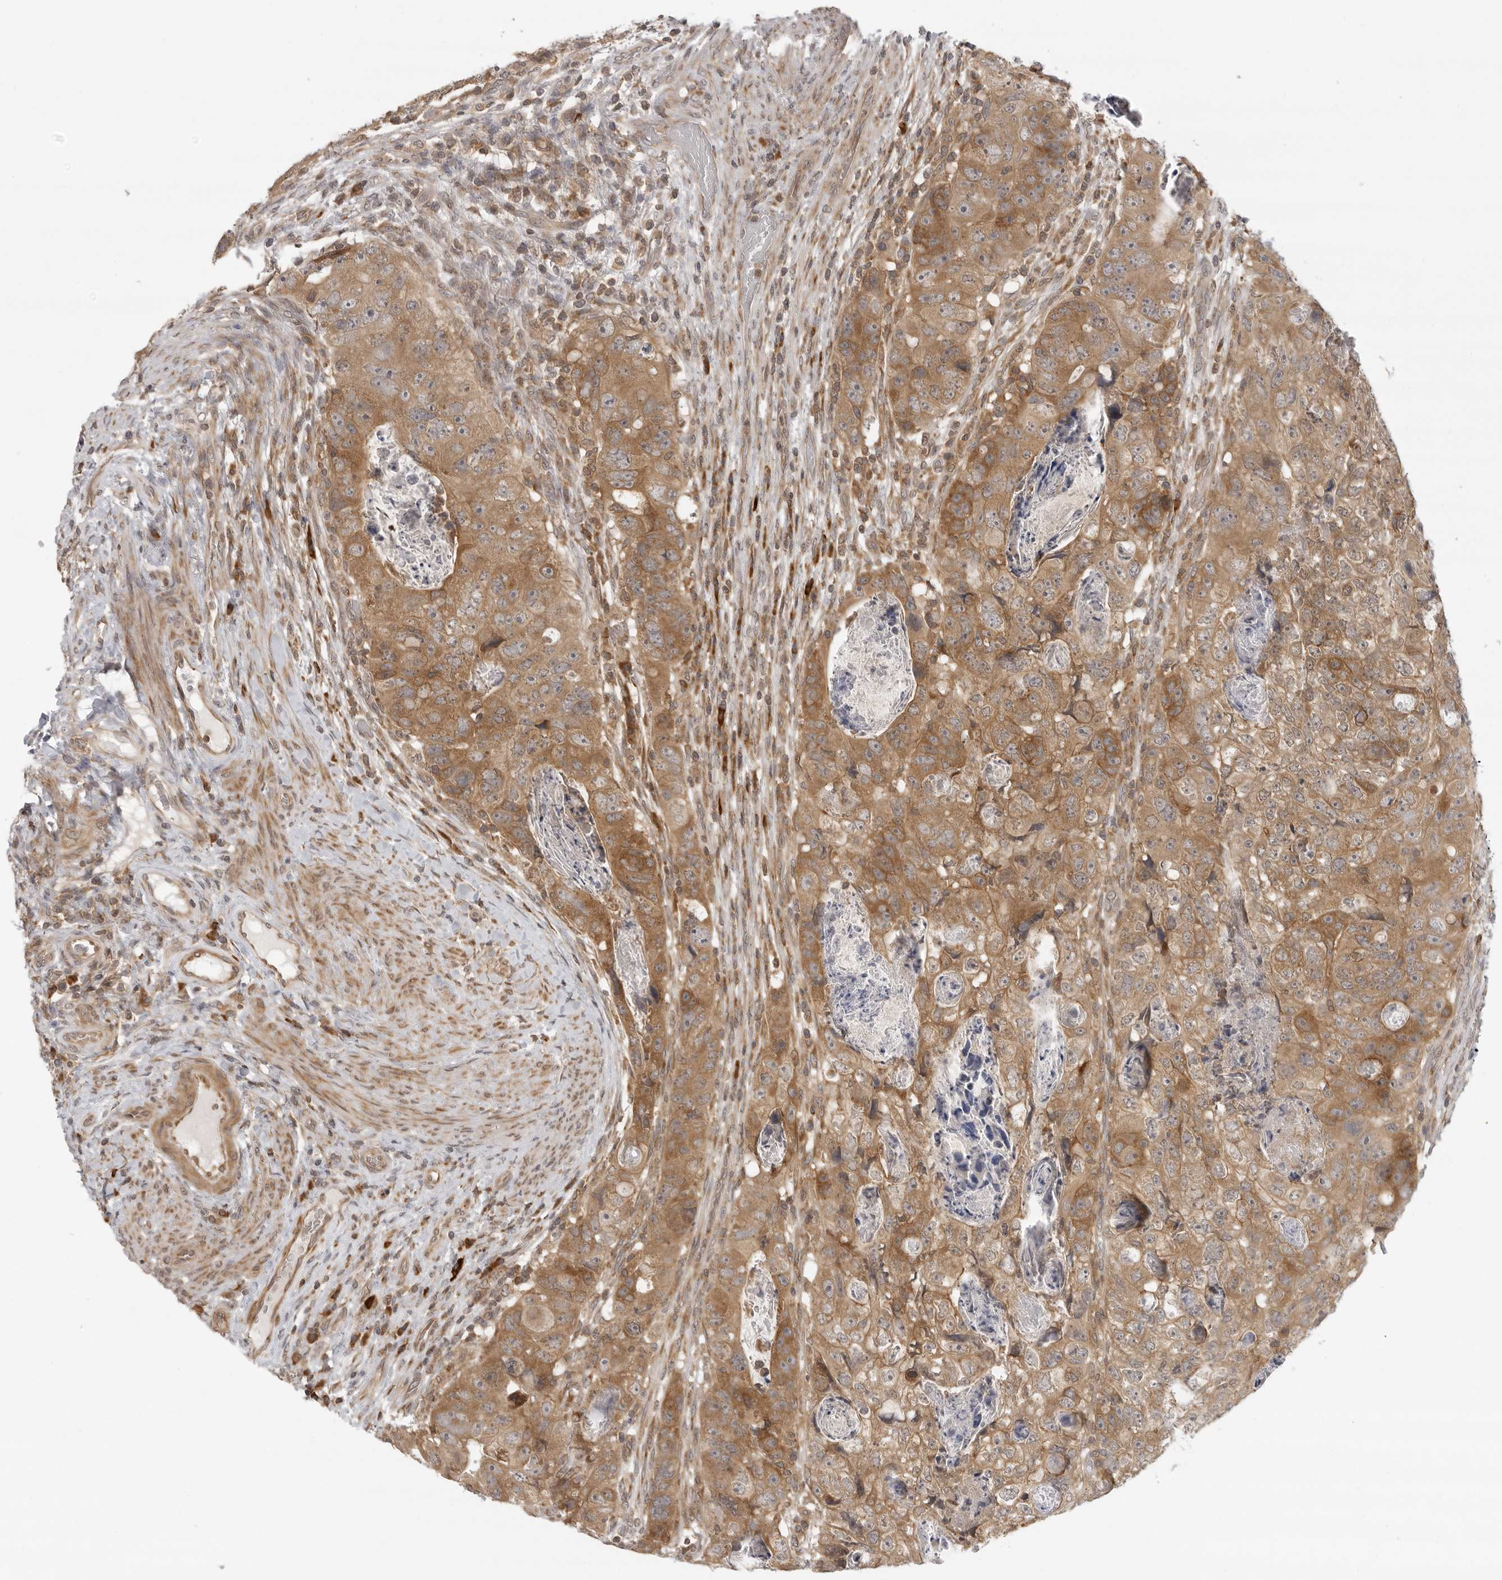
{"staining": {"intensity": "moderate", "quantity": ">75%", "location": "cytoplasmic/membranous"}, "tissue": "colorectal cancer", "cell_type": "Tumor cells", "image_type": "cancer", "snomed": [{"axis": "morphology", "description": "Adenocarcinoma, NOS"}, {"axis": "topography", "description": "Rectum"}], "caption": "A photomicrograph showing moderate cytoplasmic/membranous expression in about >75% of tumor cells in adenocarcinoma (colorectal), as visualized by brown immunohistochemical staining.", "gene": "PRRC2A", "patient": {"sex": "male", "age": 59}}